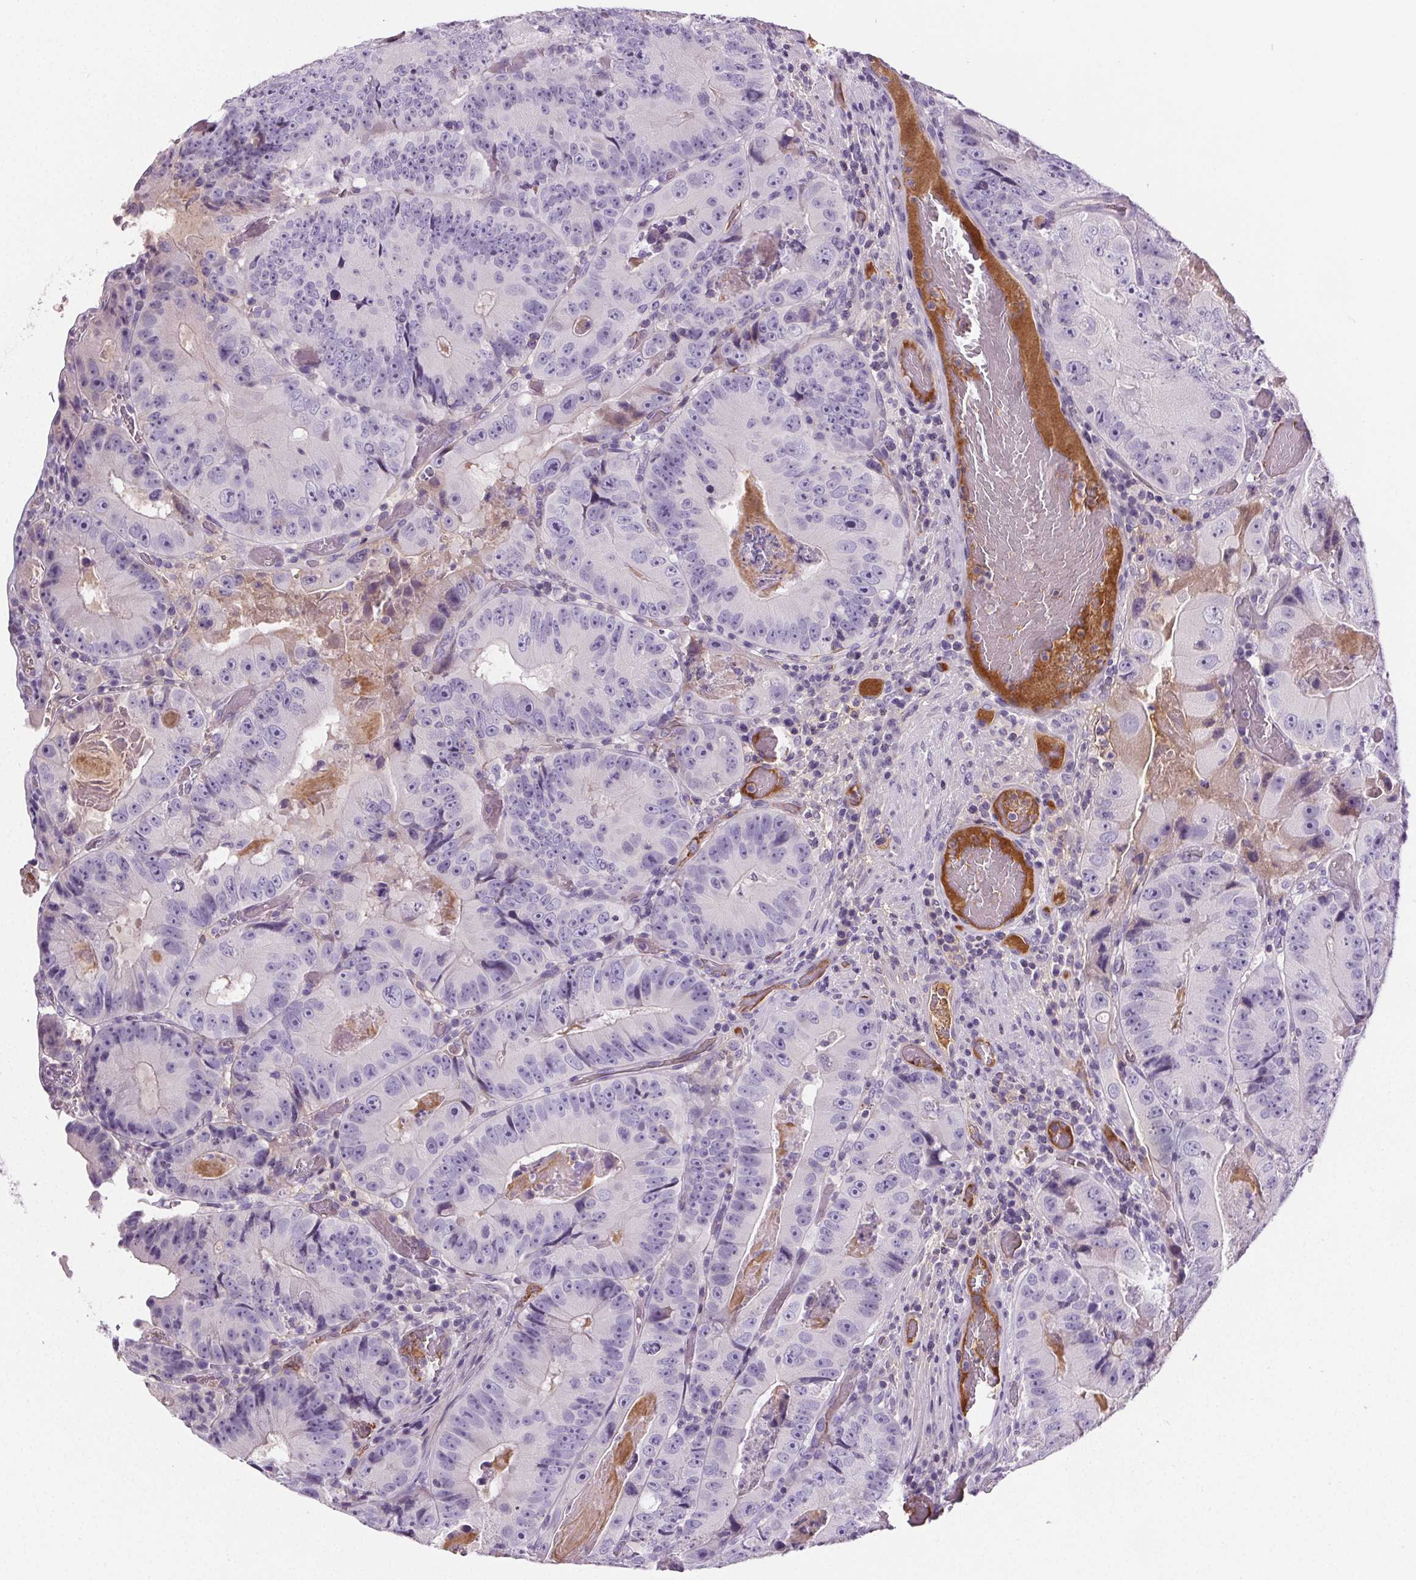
{"staining": {"intensity": "negative", "quantity": "none", "location": "none"}, "tissue": "colorectal cancer", "cell_type": "Tumor cells", "image_type": "cancer", "snomed": [{"axis": "morphology", "description": "Adenocarcinoma, NOS"}, {"axis": "topography", "description": "Colon"}], "caption": "An image of colorectal adenocarcinoma stained for a protein reveals no brown staining in tumor cells.", "gene": "CD5L", "patient": {"sex": "female", "age": 86}}